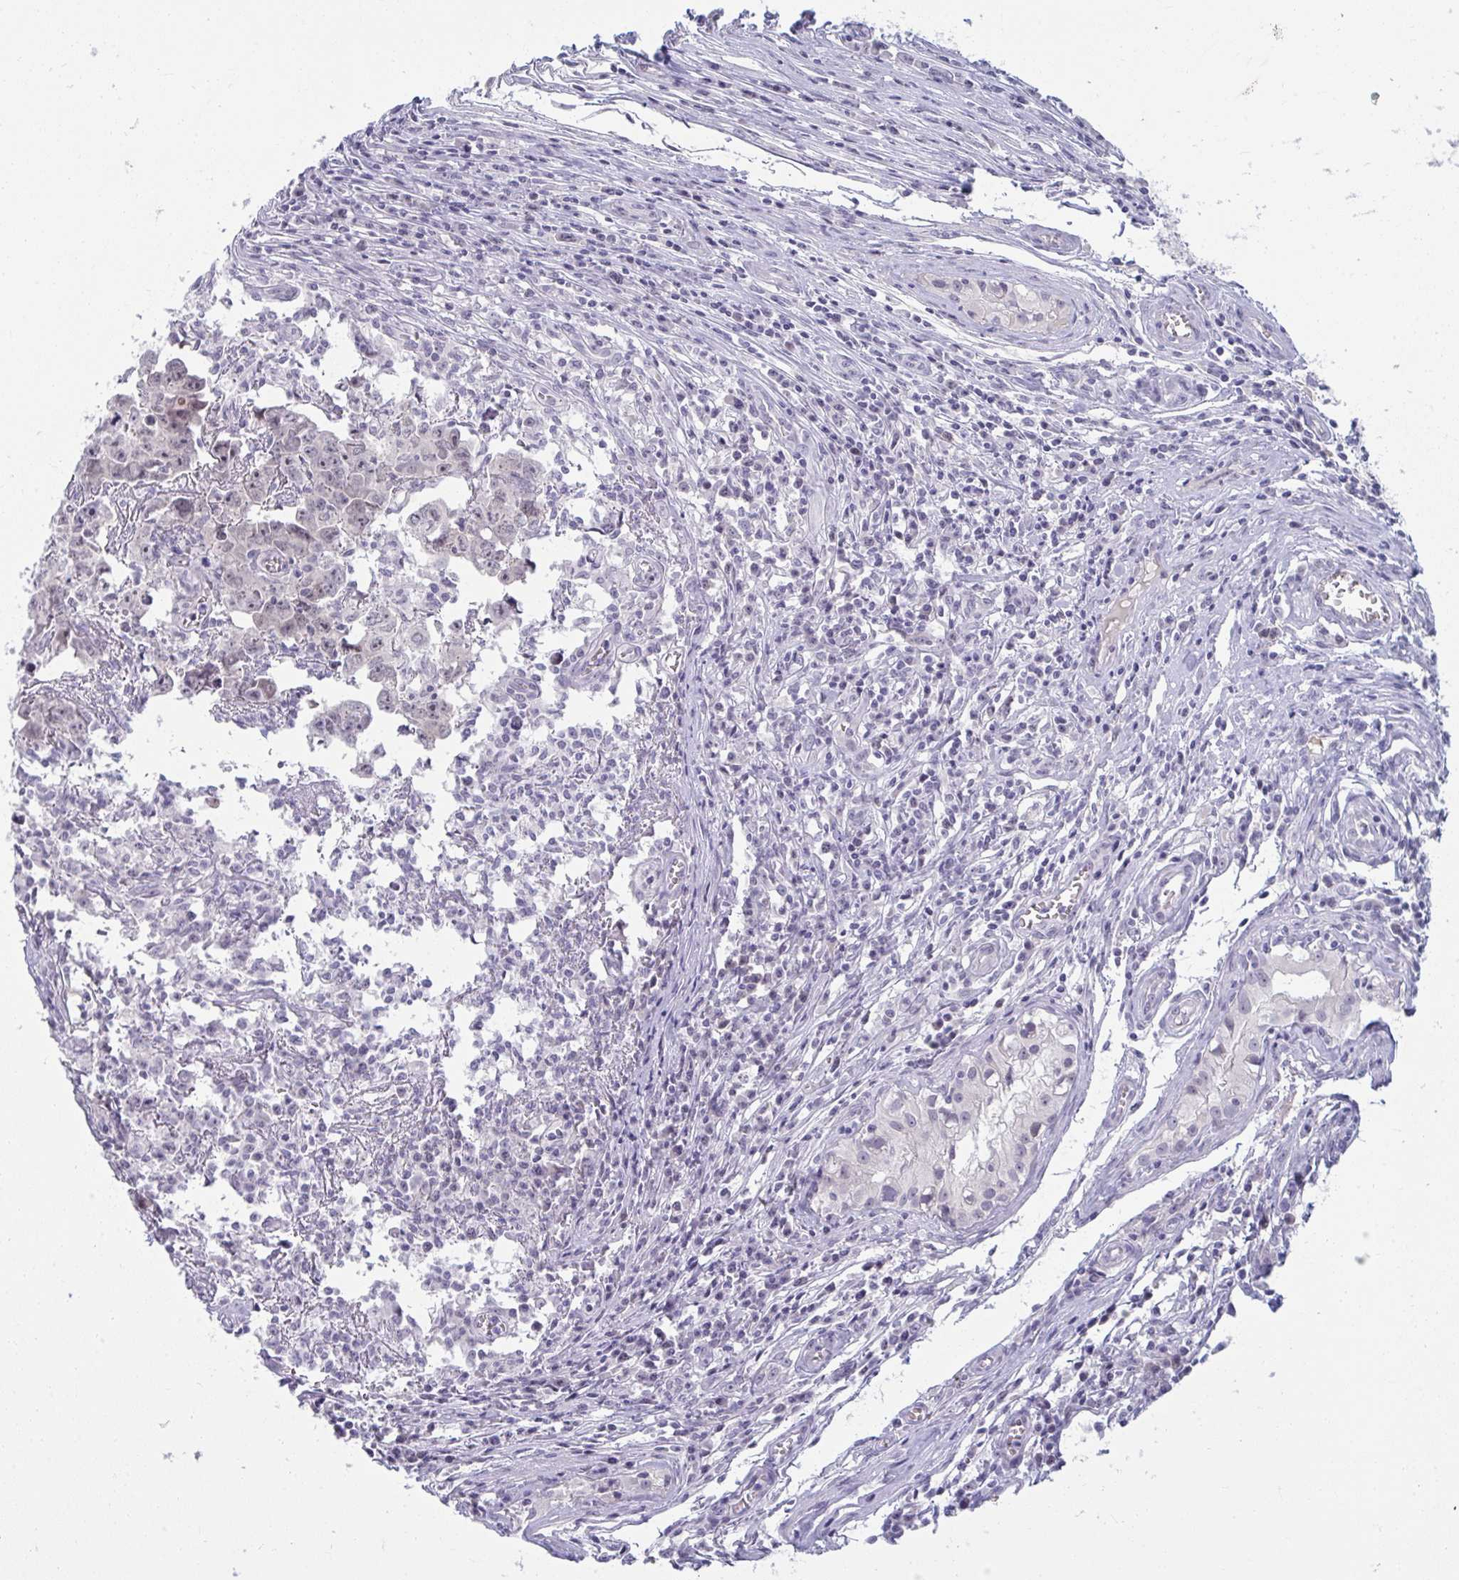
{"staining": {"intensity": "weak", "quantity": "<25%", "location": "nuclear"}, "tissue": "testis cancer", "cell_type": "Tumor cells", "image_type": "cancer", "snomed": [{"axis": "morphology", "description": "Carcinoma, Embryonal, NOS"}, {"axis": "topography", "description": "Testis"}], "caption": "The histopathology image reveals no staining of tumor cells in testis cancer (embryonal carcinoma).", "gene": "RNASEH1", "patient": {"sex": "male", "age": 22}}